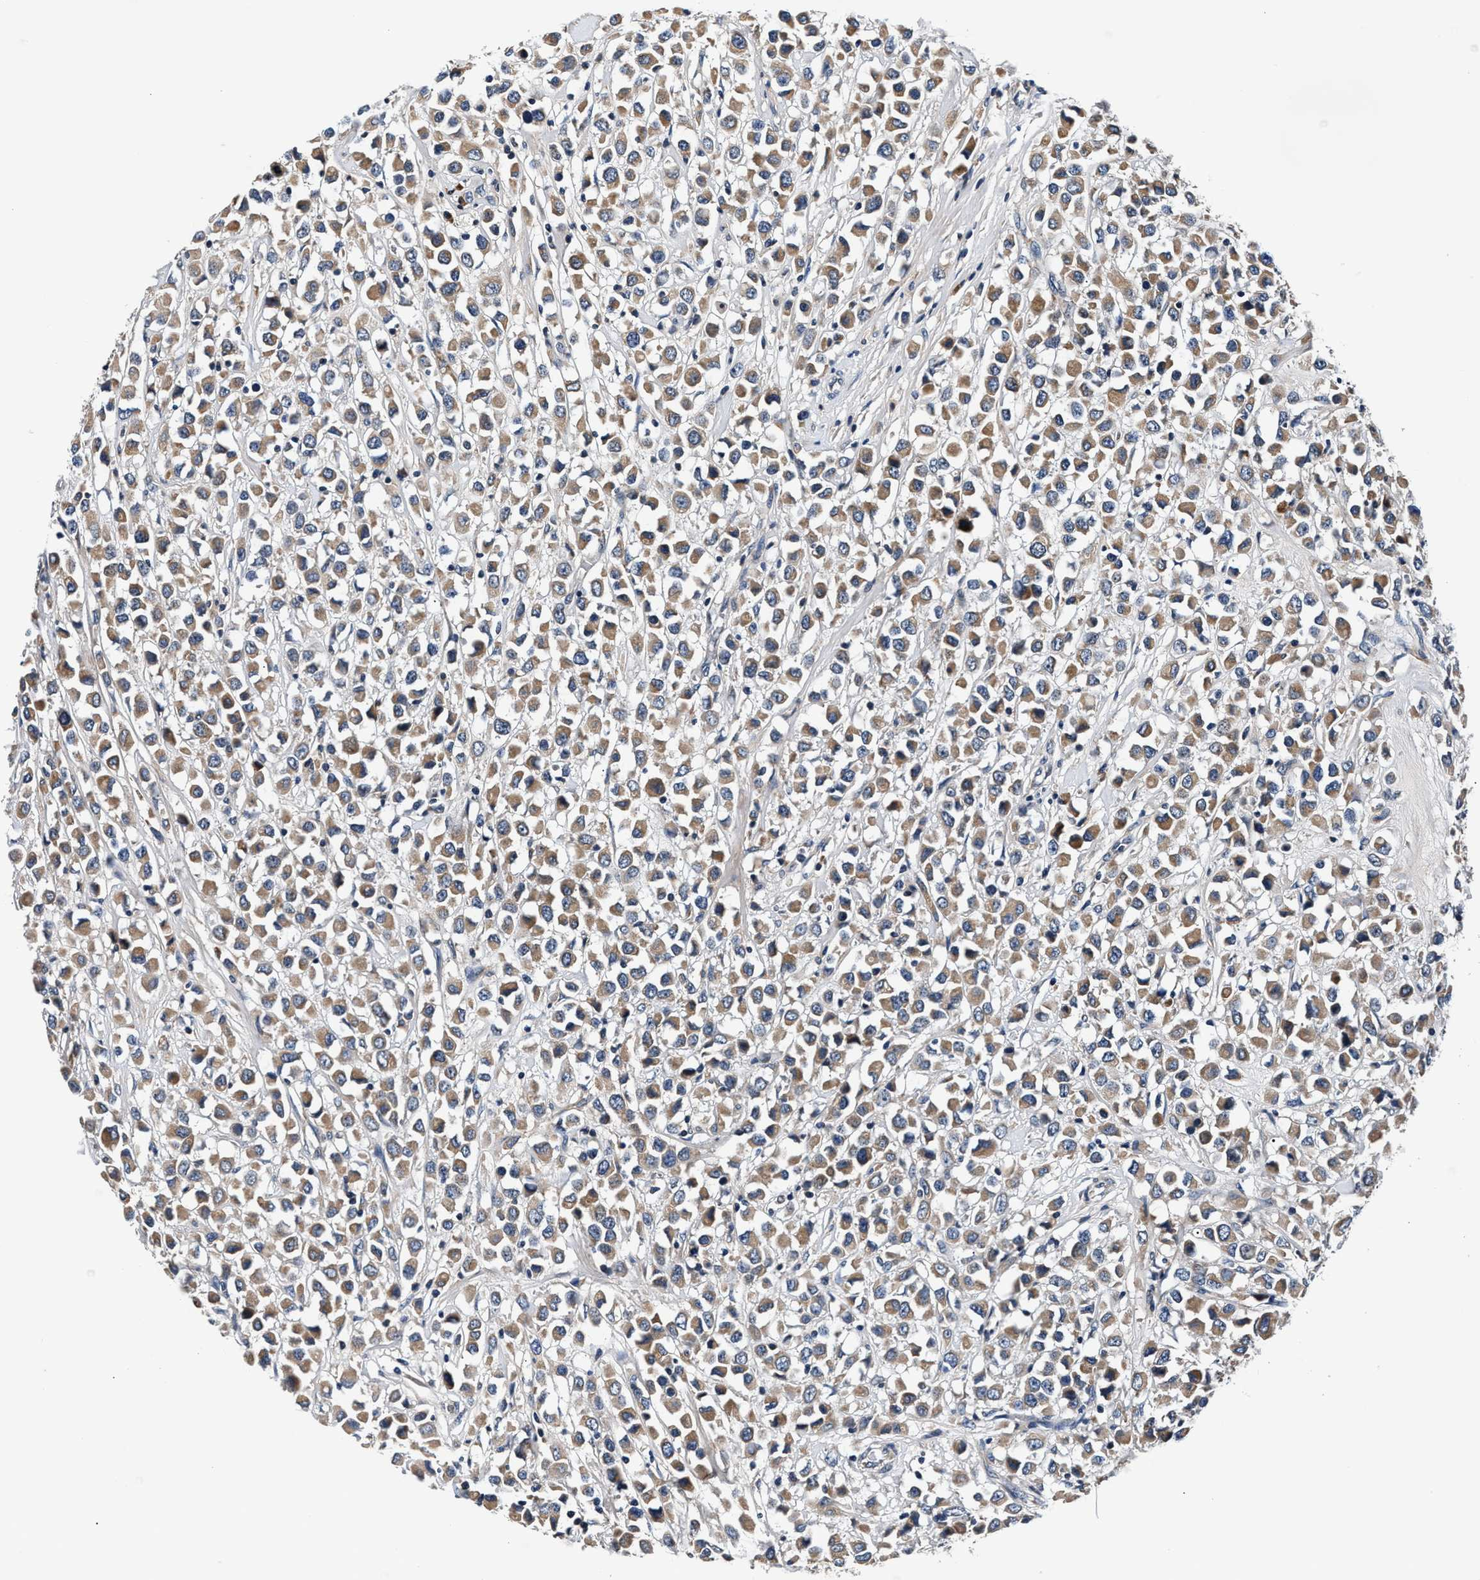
{"staining": {"intensity": "moderate", "quantity": ">75%", "location": "cytoplasmic/membranous"}, "tissue": "breast cancer", "cell_type": "Tumor cells", "image_type": "cancer", "snomed": [{"axis": "morphology", "description": "Duct carcinoma"}, {"axis": "topography", "description": "Breast"}], "caption": "Moderate cytoplasmic/membranous staining is identified in approximately >75% of tumor cells in breast cancer. (IHC, brightfield microscopy, high magnification).", "gene": "IMMT", "patient": {"sex": "female", "age": 61}}